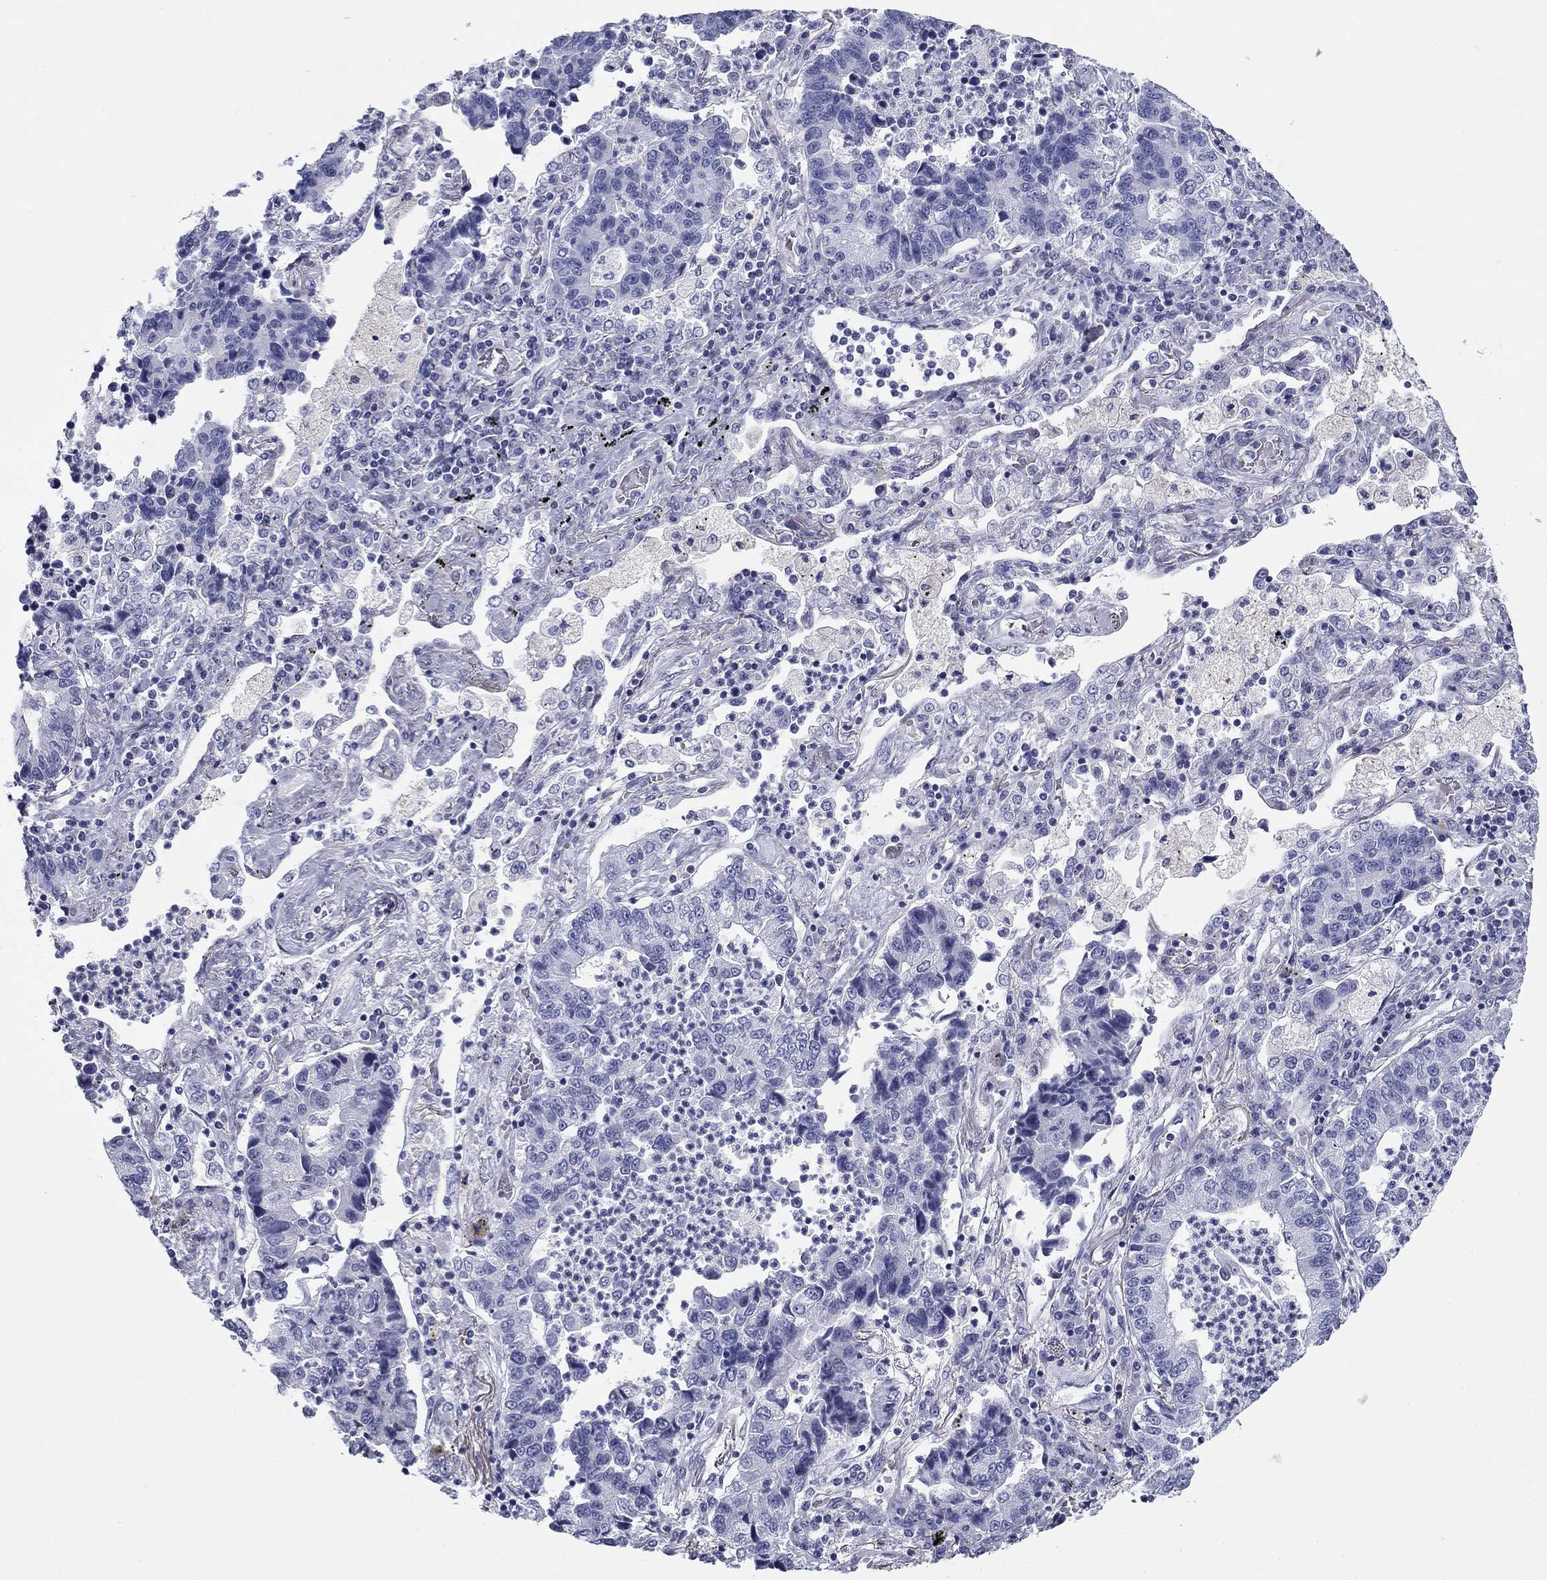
{"staining": {"intensity": "negative", "quantity": "none", "location": "none"}, "tissue": "lung cancer", "cell_type": "Tumor cells", "image_type": "cancer", "snomed": [{"axis": "morphology", "description": "Adenocarcinoma, NOS"}, {"axis": "topography", "description": "Lung"}], "caption": "Adenocarcinoma (lung) stained for a protein using immunohistochemistry (IHC) exhibits no staining tumor cells.", "gene": "ZP2", "patient": {"sex": "female", "age": 57}}